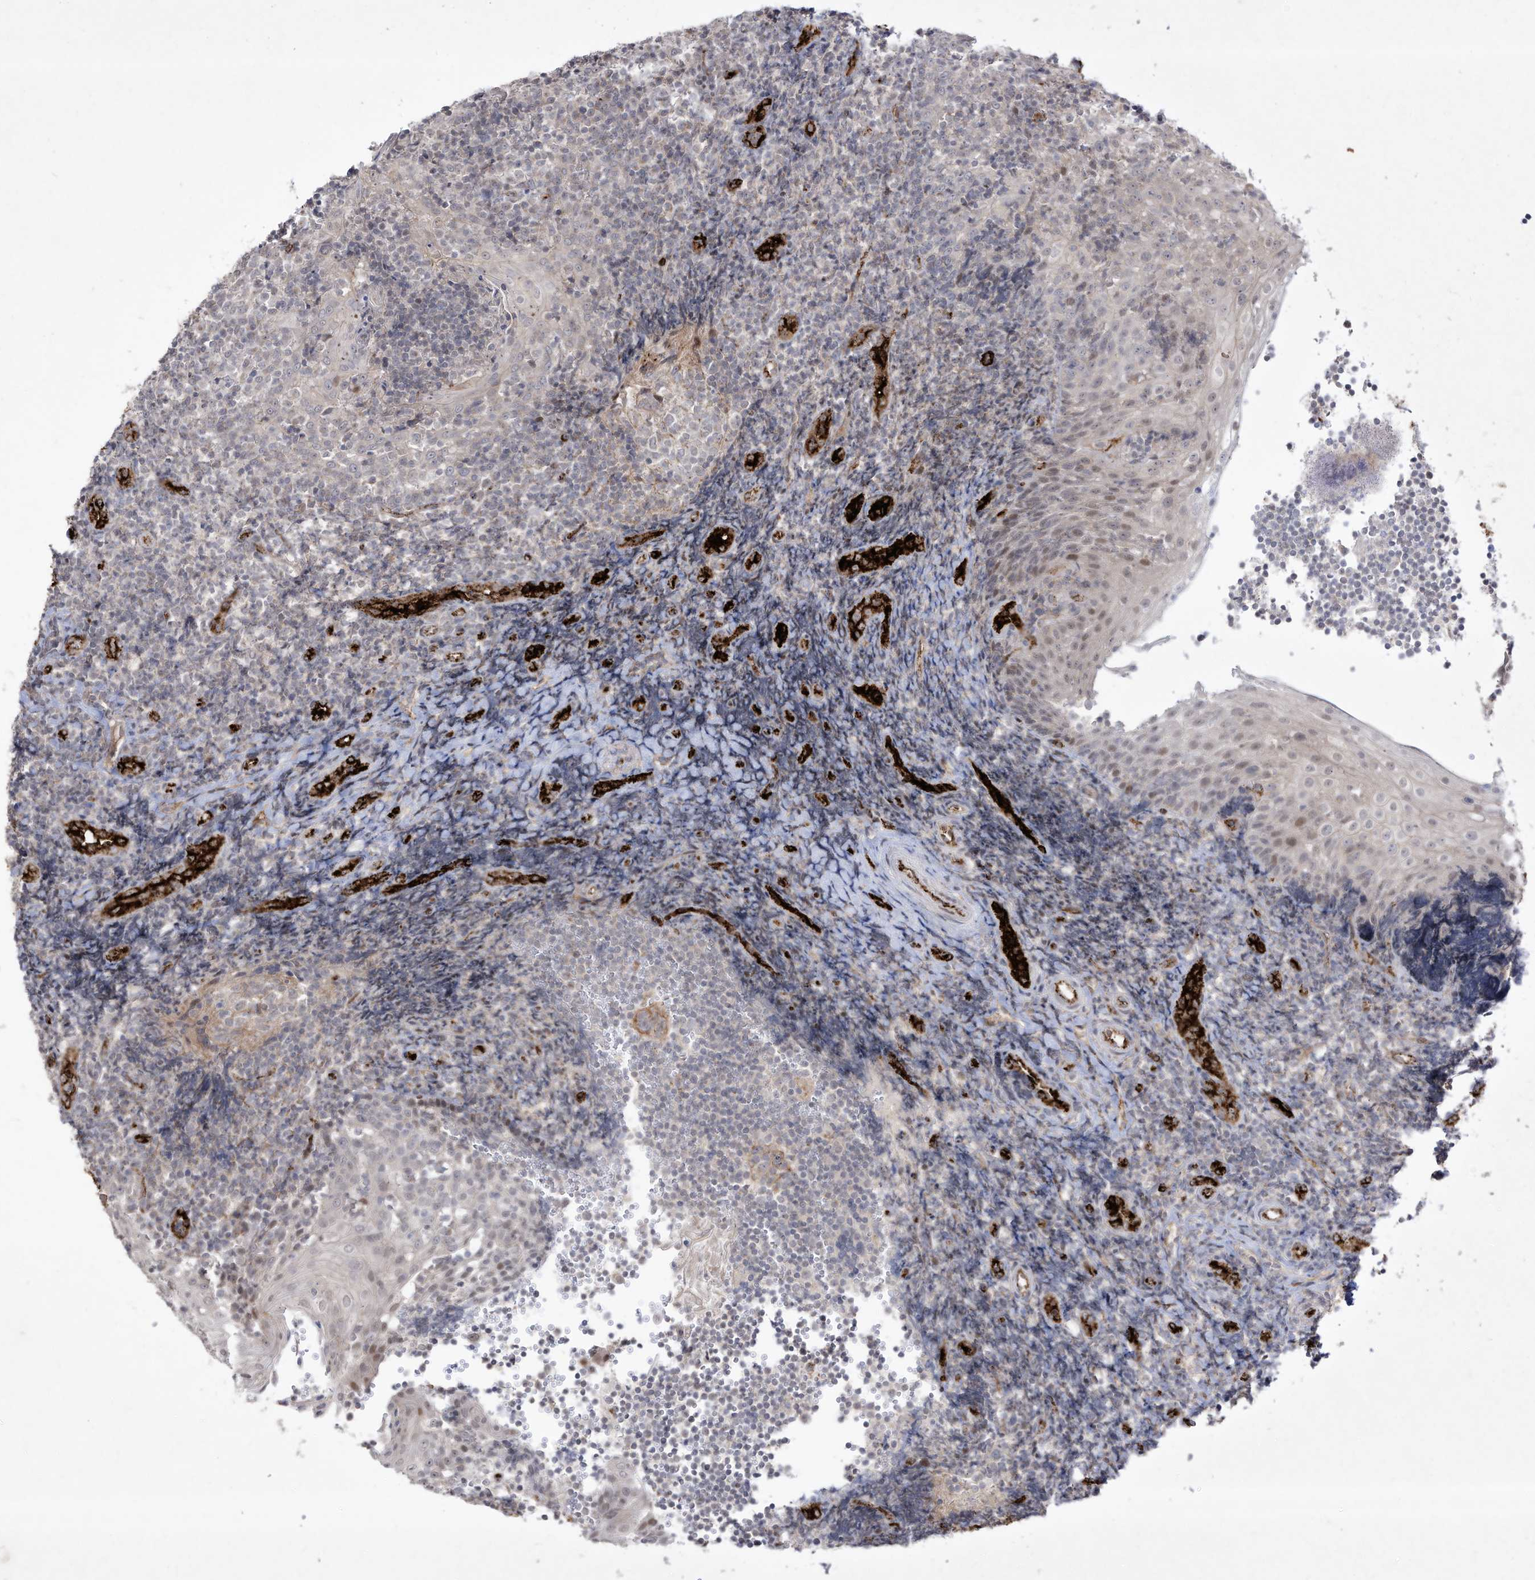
{"staining": {"intensity": "negative", "quantity": "none", "location": "none"}, "tissue": "tonsil", "cell_type": "Germinal center cells", "image_type": "normal", "snomed": [{"axis": "morphology", "description": "Normal tissue, NOS"}, {"axis": "topography", "description": "Tonsil"}], "caption": "A high-resolution micrograph shows immunohistochemistry (IHC) staining of normal tonsil, which shows no significant positivity in germinal center cells. (DAB (3,3'-diaminobenzidine) immunohistochemistry with hematoxylin counter stain).", "gene": "ZGRF1", "patient": {"sex": "female", "age": 40}}